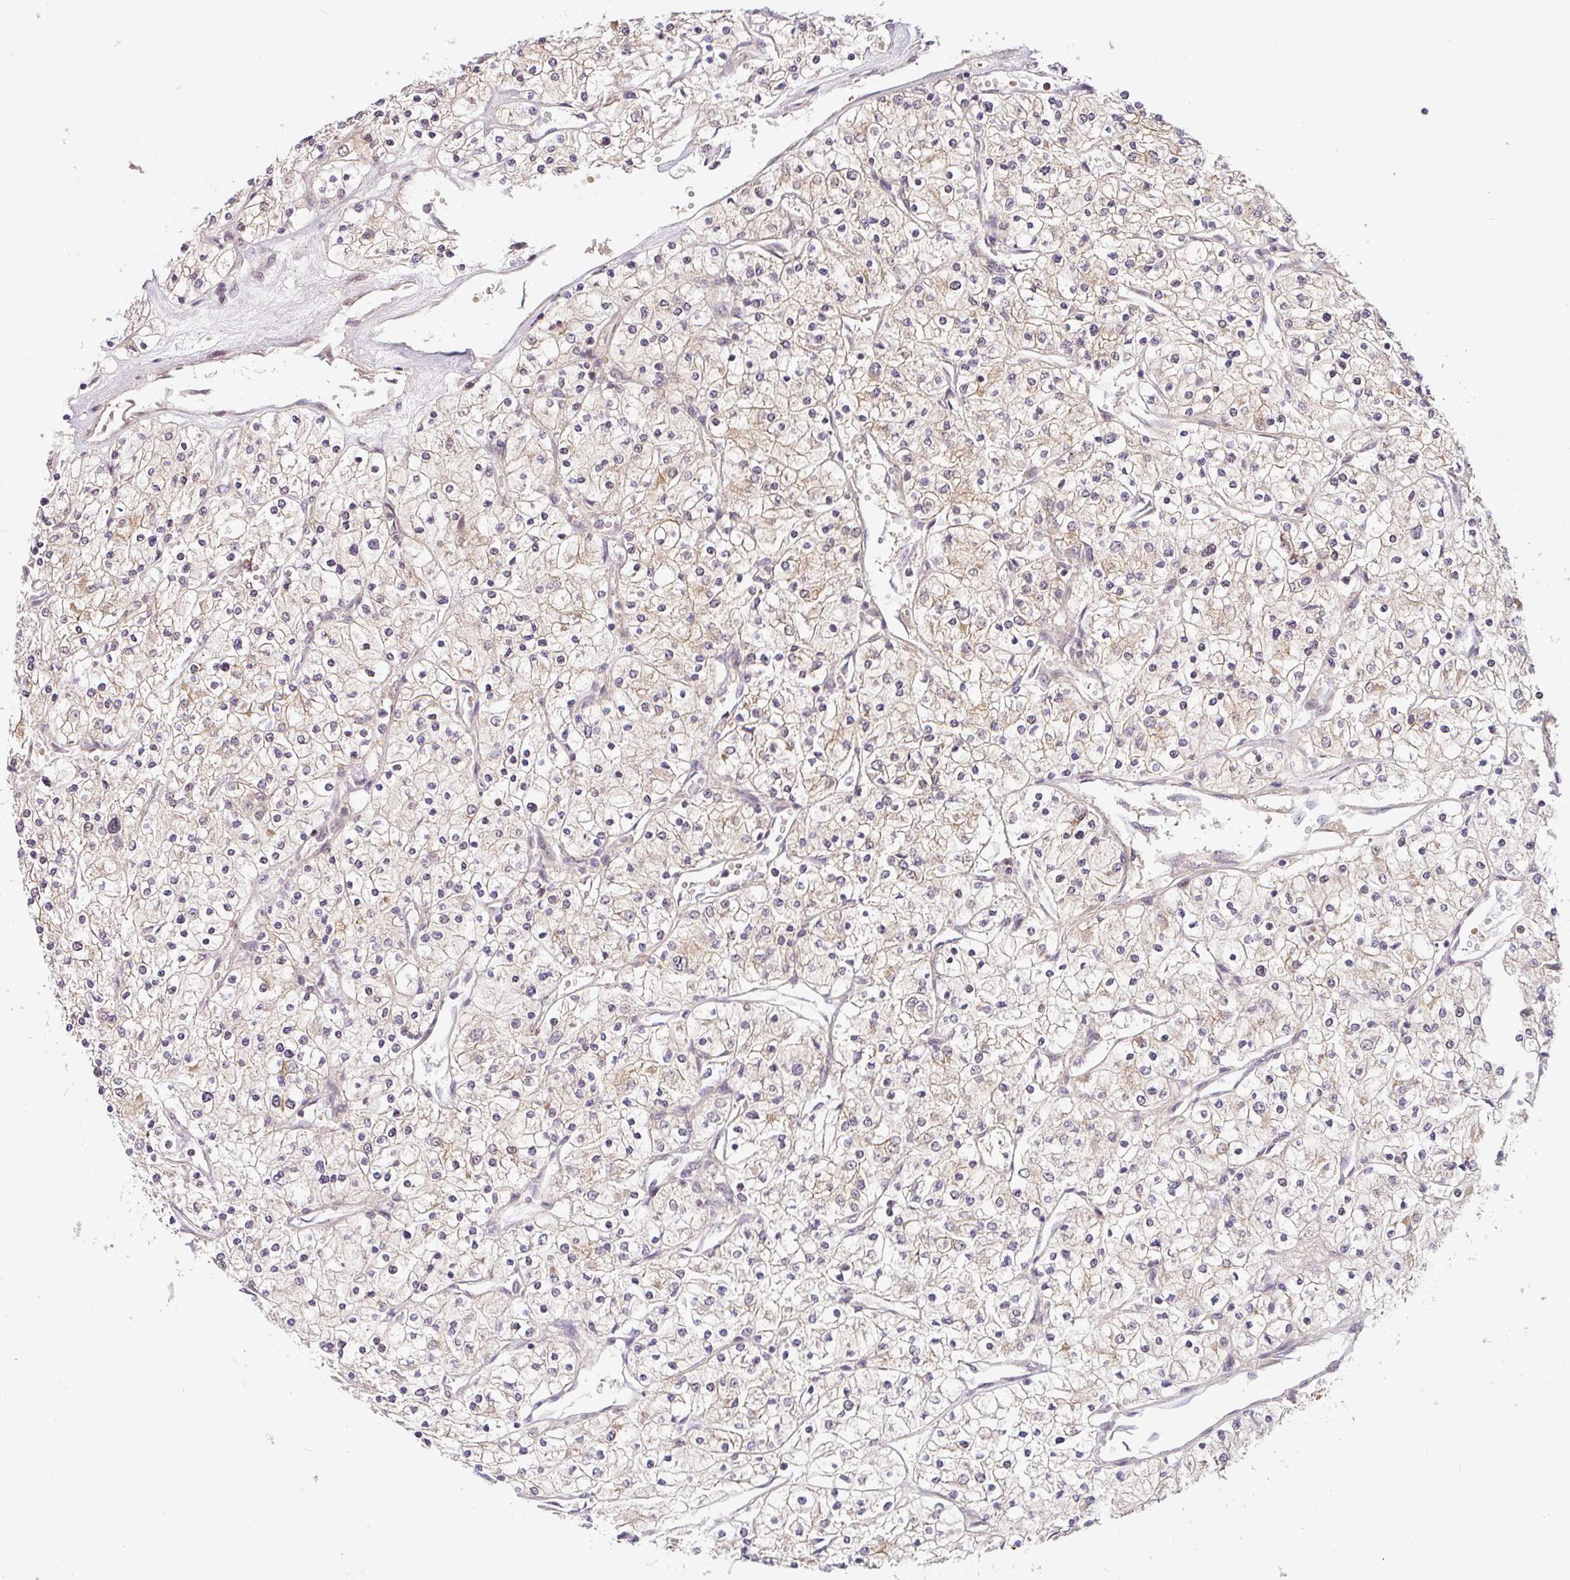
{"staining": {"intensity": "weak", "quantity": "<25%", "location": "cytoplasmic/membranous"}, "tissue": "renal cancer", "cell_type": "Tumor cells", "image_type": "cancer", "snomed": [{"axis": "morphology", "description": "Adenocarcinoma, NOS"}, {"axis": "topography", "description": "Kidney"}], "caption": "The image reveals no staining of tumor cells in renal cancer (adenocarcinoma).", "gene": "SHB", "patient": {"sex": "male", "age": 80}}